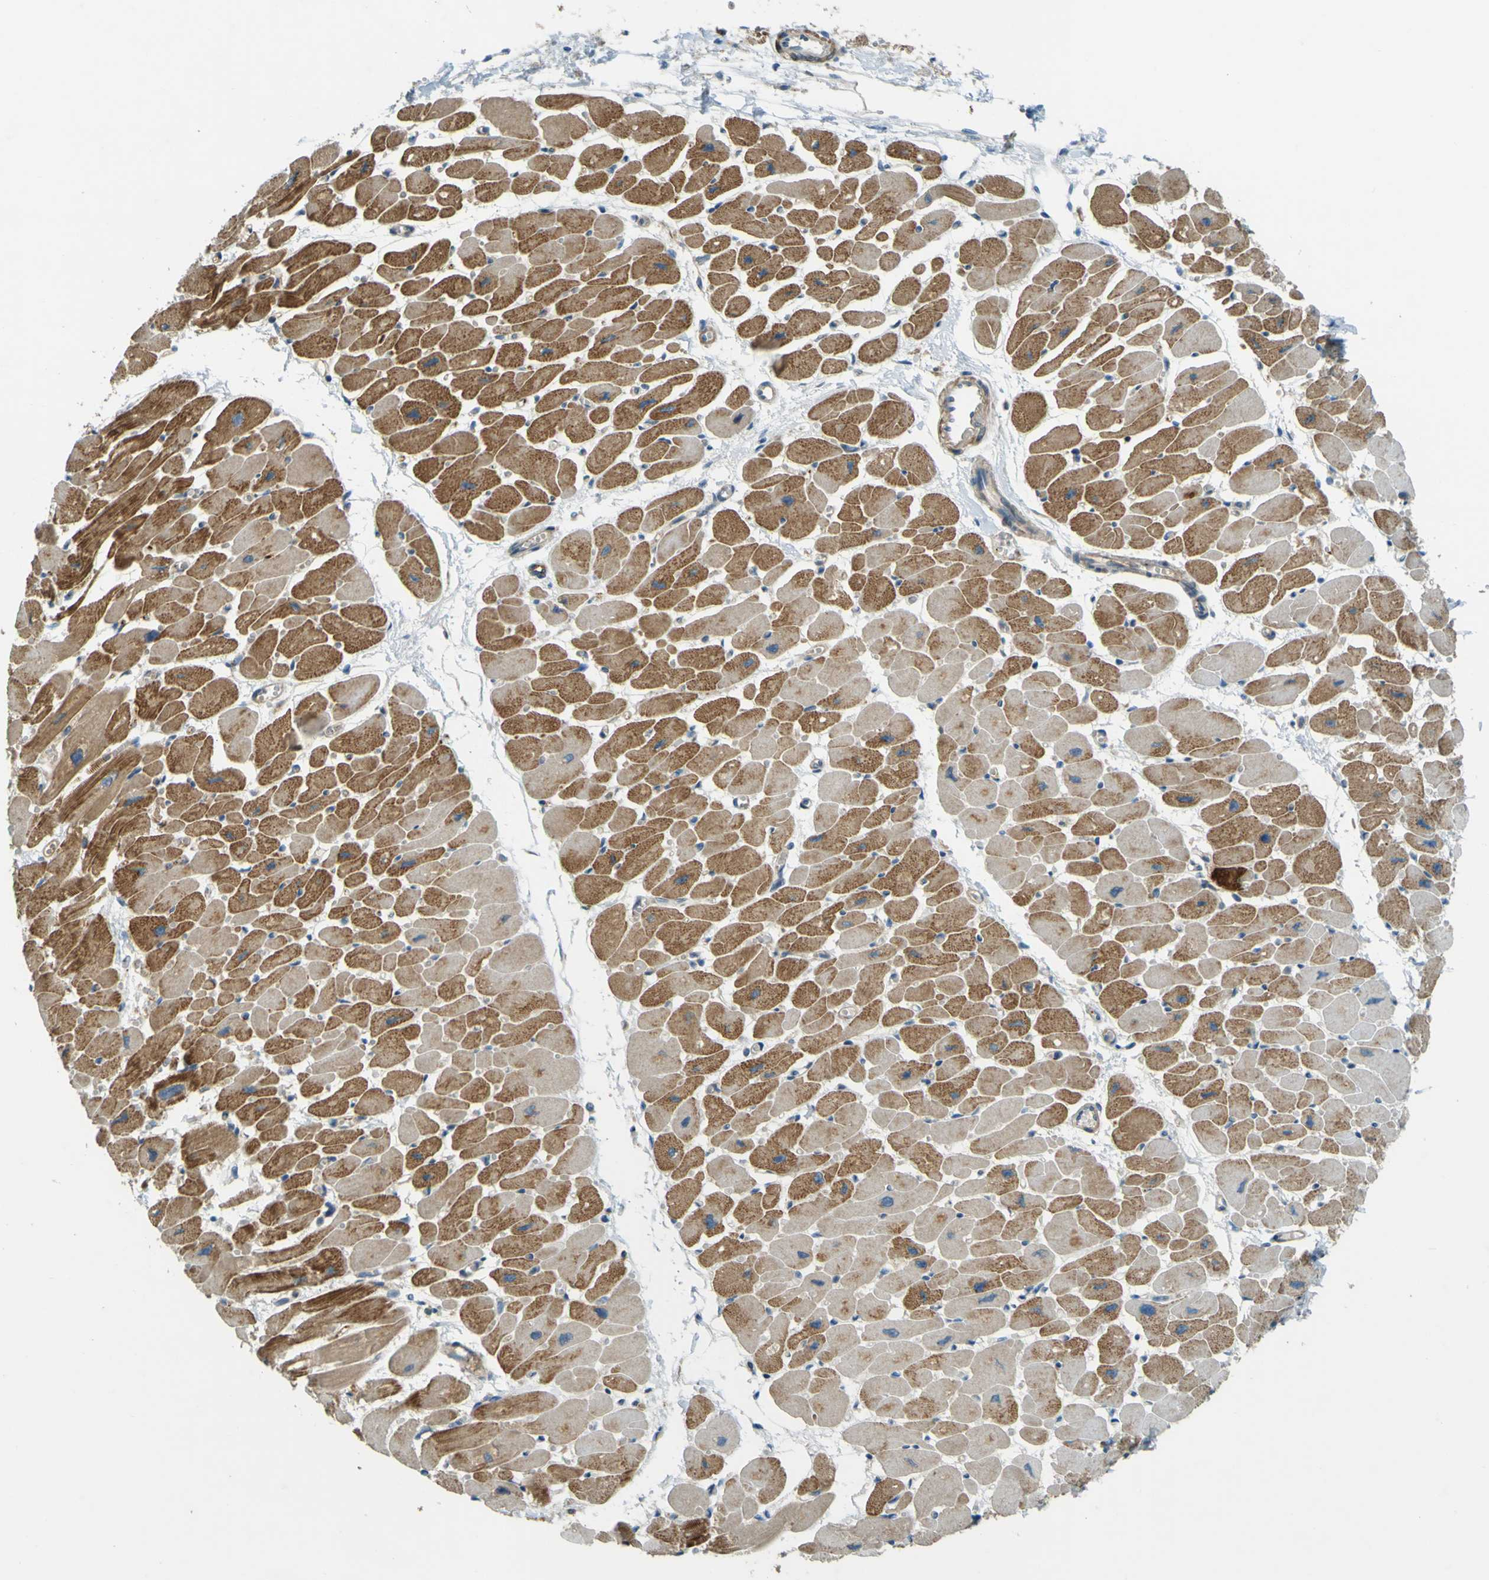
{"staining": {"intensity": "strong", "quantity": "25%-75%", "location": "cytoplasmic/membranous"}, "tissue": "heart muscle", "cell_type": "Cardiomyocytes", "image_type": "normal", "snomed": [{"axis": "morphology", "description": "Normal tissue, NOS"}, {"axis": "topography", "description": "Heart"}], "caption": "Immunohistochemistry (DAB (3,3'-diaminobenzidine)) staining of benign heart muscle demonstrates strong cytoplasmic/membranous protein positivity in about 25%-75% of cardiomyocytes.", "gene": "LPCAT1", "patient": {"sex": "female", "age": 54}}